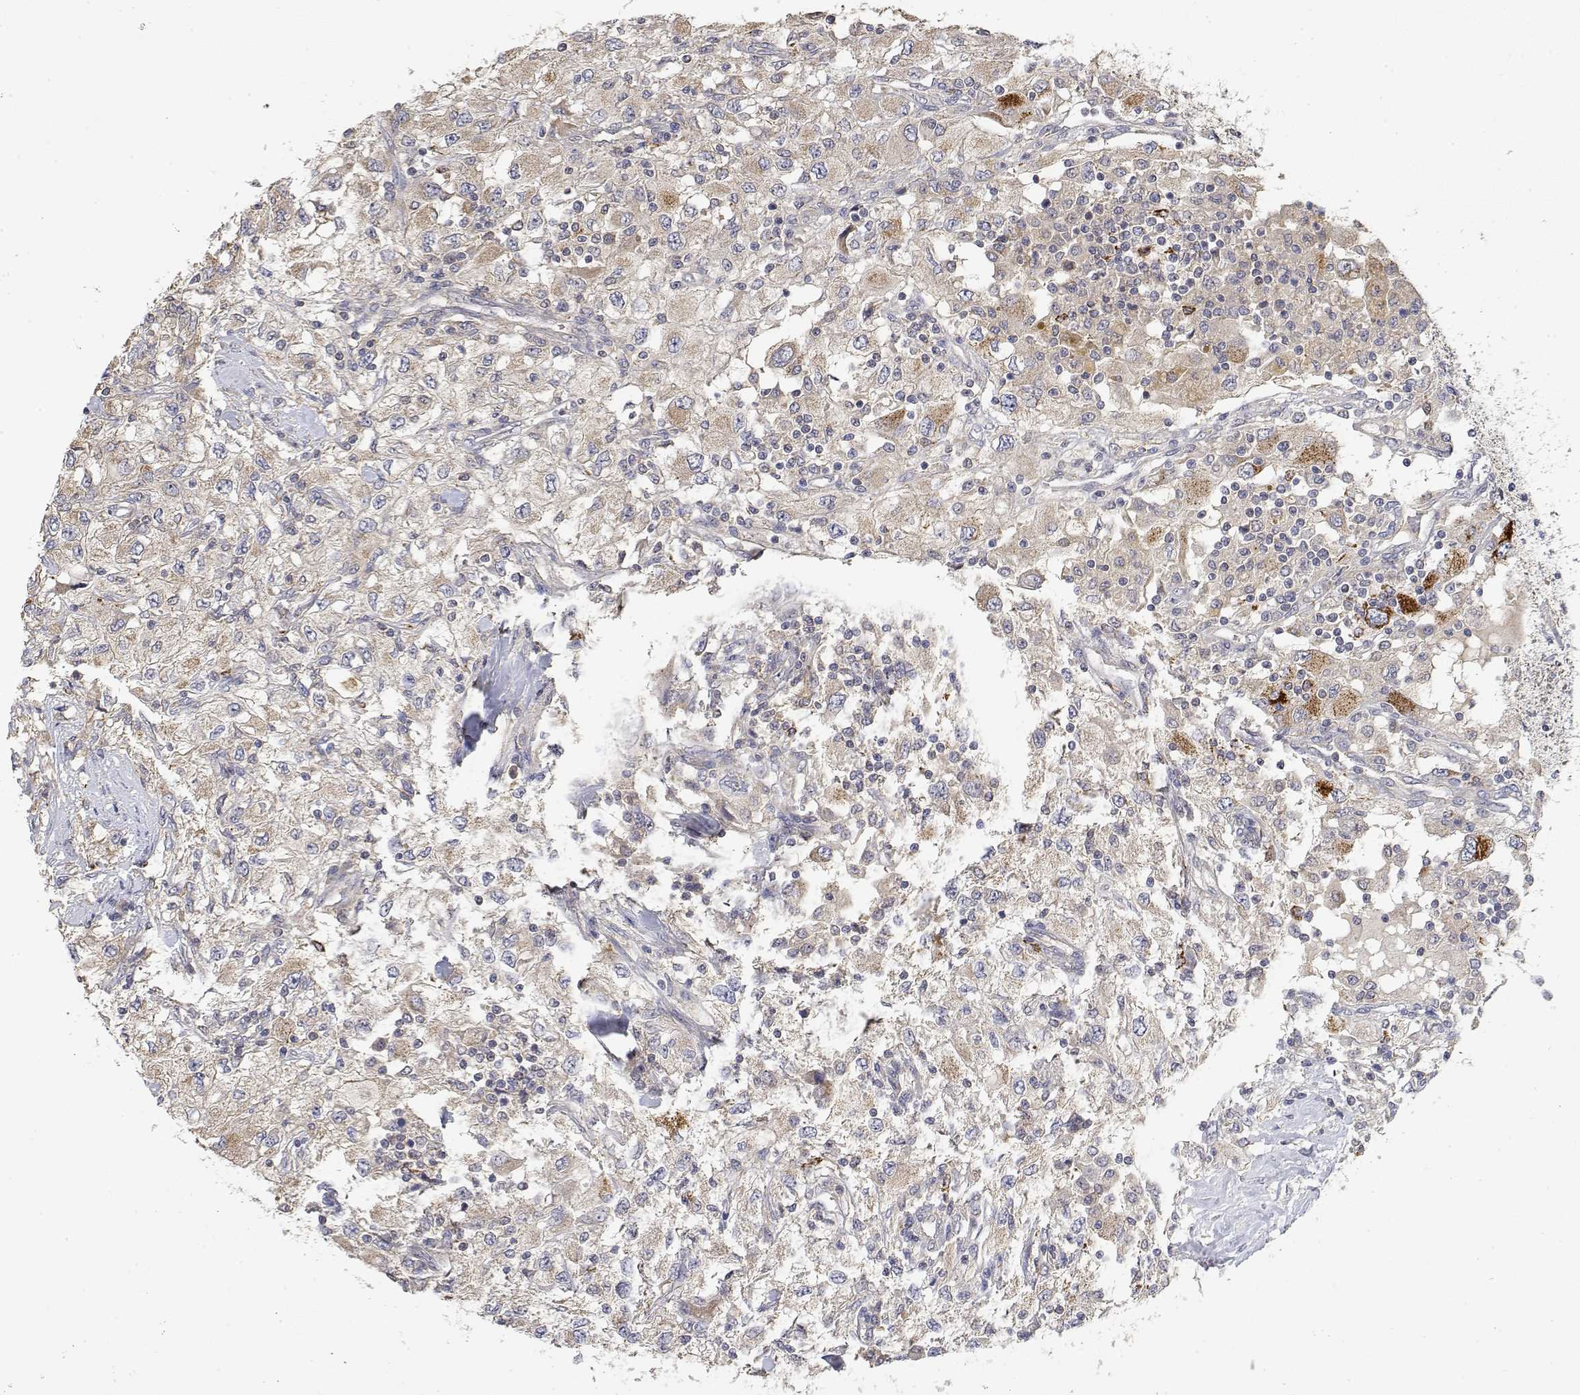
{"staining": {"intensity": "strong", "quantity": "<25%", "location": "cytoplasmic/membranous"}, "tissue": "renal cancer", "cell_type": "Tumor cells", "image_type": "cancer", "snomed": [{"axis": "morphology", "description": "Adenocarcinoma, NOS"}, {"axis": "topography", "description": "Kidney"}], "caption": "A micrograph of human renal adenocarcinoma stained for a protein displays strong cytoplasmic/membranous brown staining in tumor cells.", "gene": "LONRF3", "patient": {"sex": "female", "age": 67}}